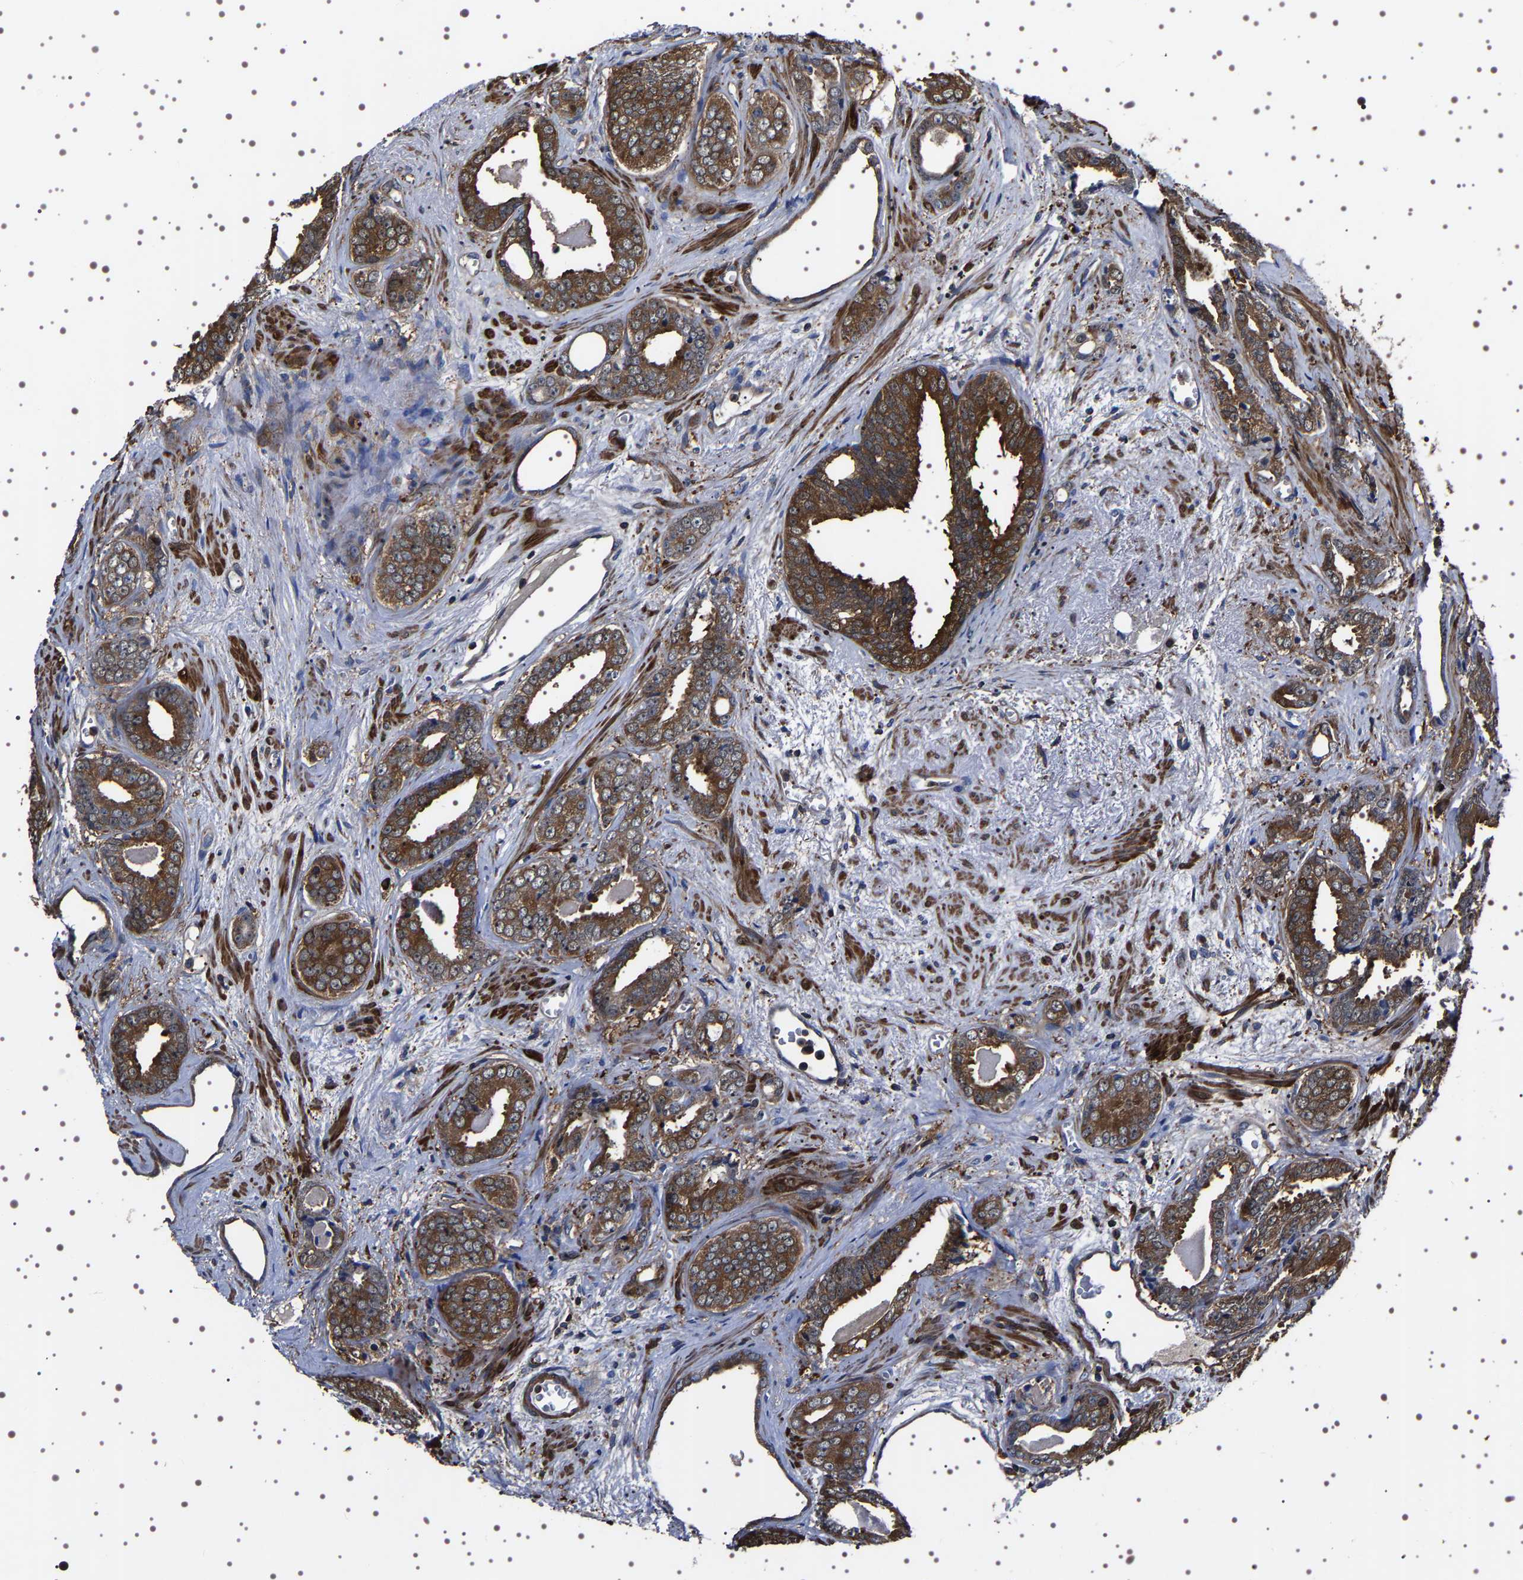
{"staining": {"intensity": "strong", "quantity": ">75%", "location": "cytoplasmic/membranous"}, "tissue": "prostate cancer", "cell_type": "Tumor cells", "image_type": "cancer", "snomed": [{"axis": "morphology", "description": "Adenocarcinoma, Medium grade"}, {"axis": "topography", "description": "Prostate"}], "caption": "Immunohistochemistry image of human adenocarcinoma (medium-grade) (prostate) stained for a protein (brown), which displays high levels of strong cytoplasmic/membranous positivity in approximately >75% of tumor cells.", "gene": "WDR1", "patient": {"sex": "male", "age": 79}}